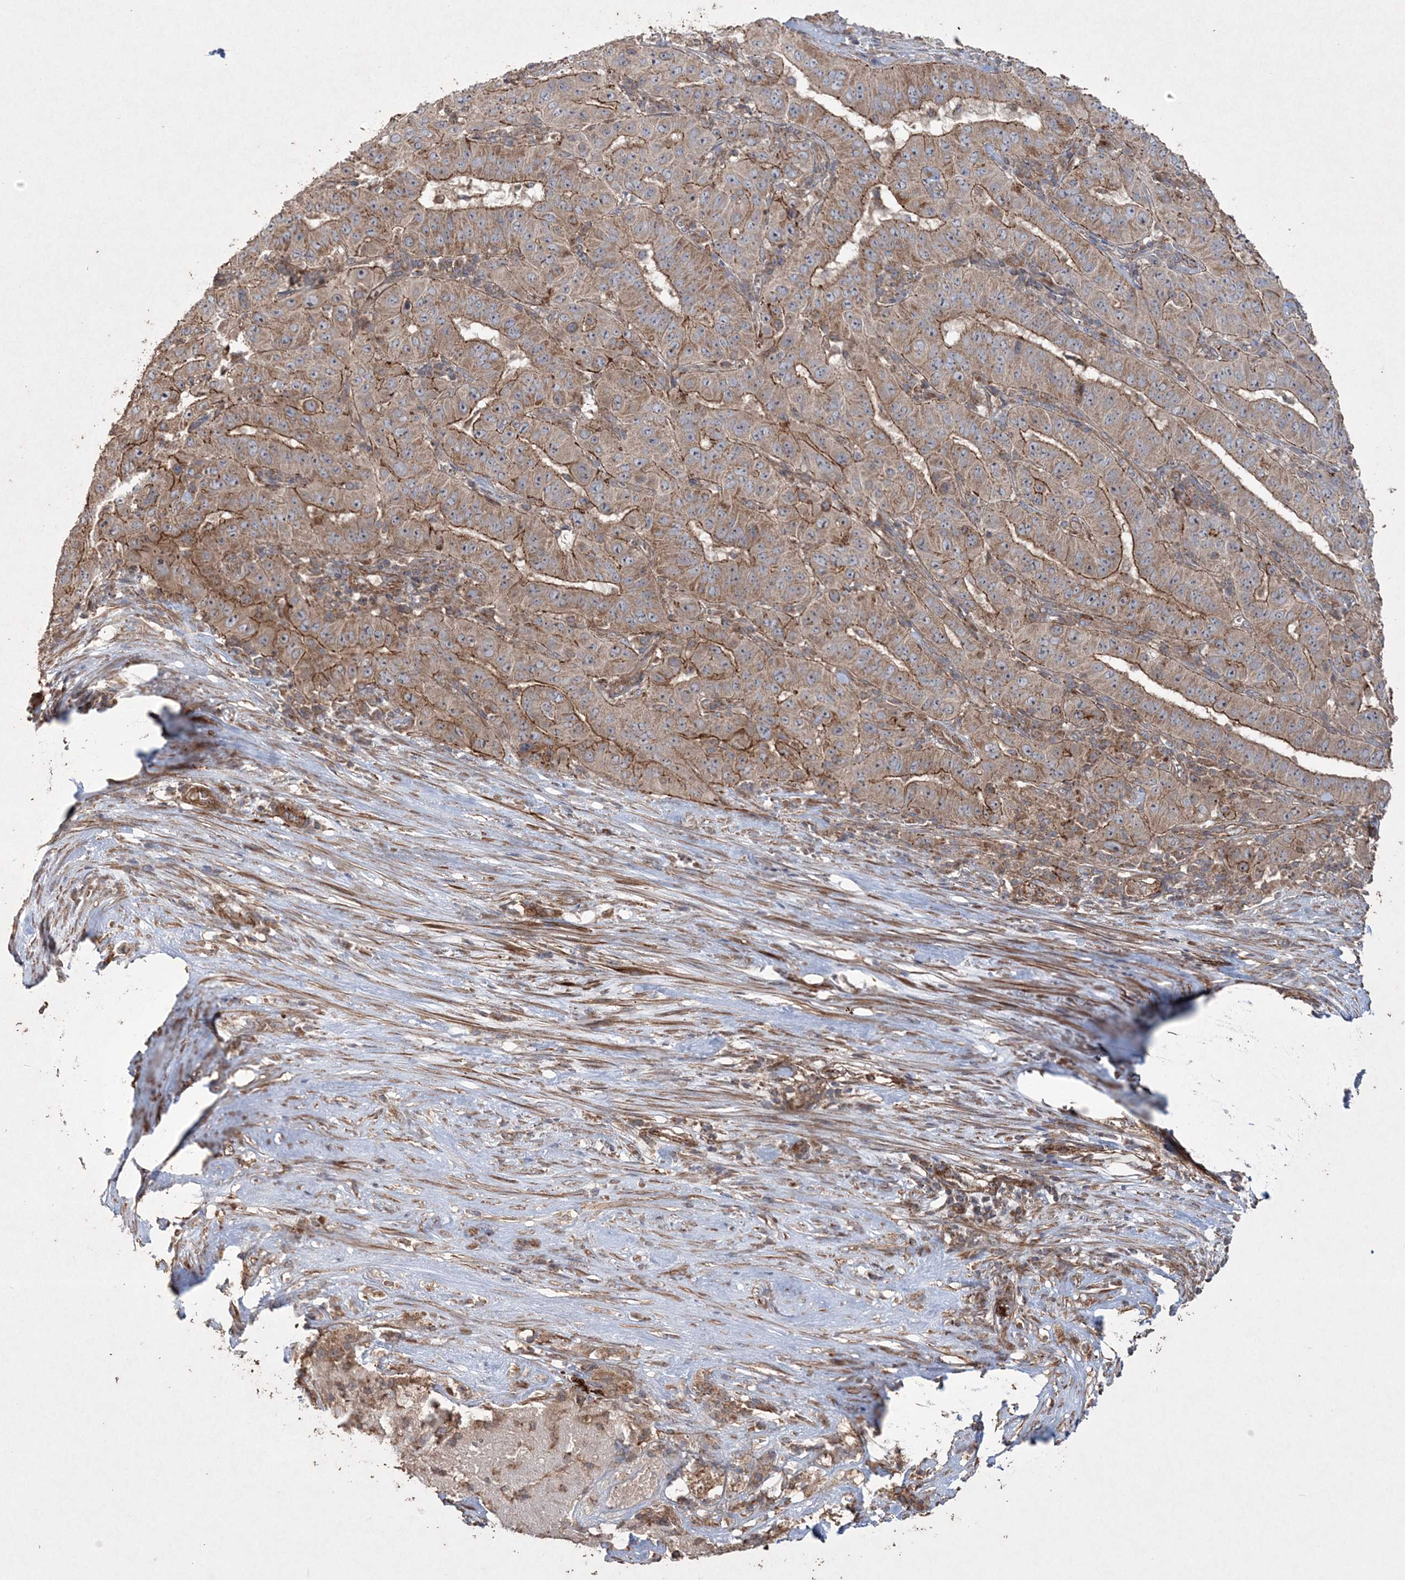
{"staining": {"intensity": "moderate", "quantity": ">75%", "location": "cytoplasmic/membranous"}, "tissue": "pancreatic cancer", "cell_type": "Tumor cells", "image_type": "cancer", "snomed": [{"axis": "morphology", "description": "Adenocarcinoma, NOS"}, {"axis": "topography", "description": "Pancreas"}], "caption": "A brown stain highlights moderate cytoplasmic/membranous expression of a protein in human pancreatic cancer tumor cells.", "gene": "TTC7A", "patient": {"sex": "male", "age": 63}}